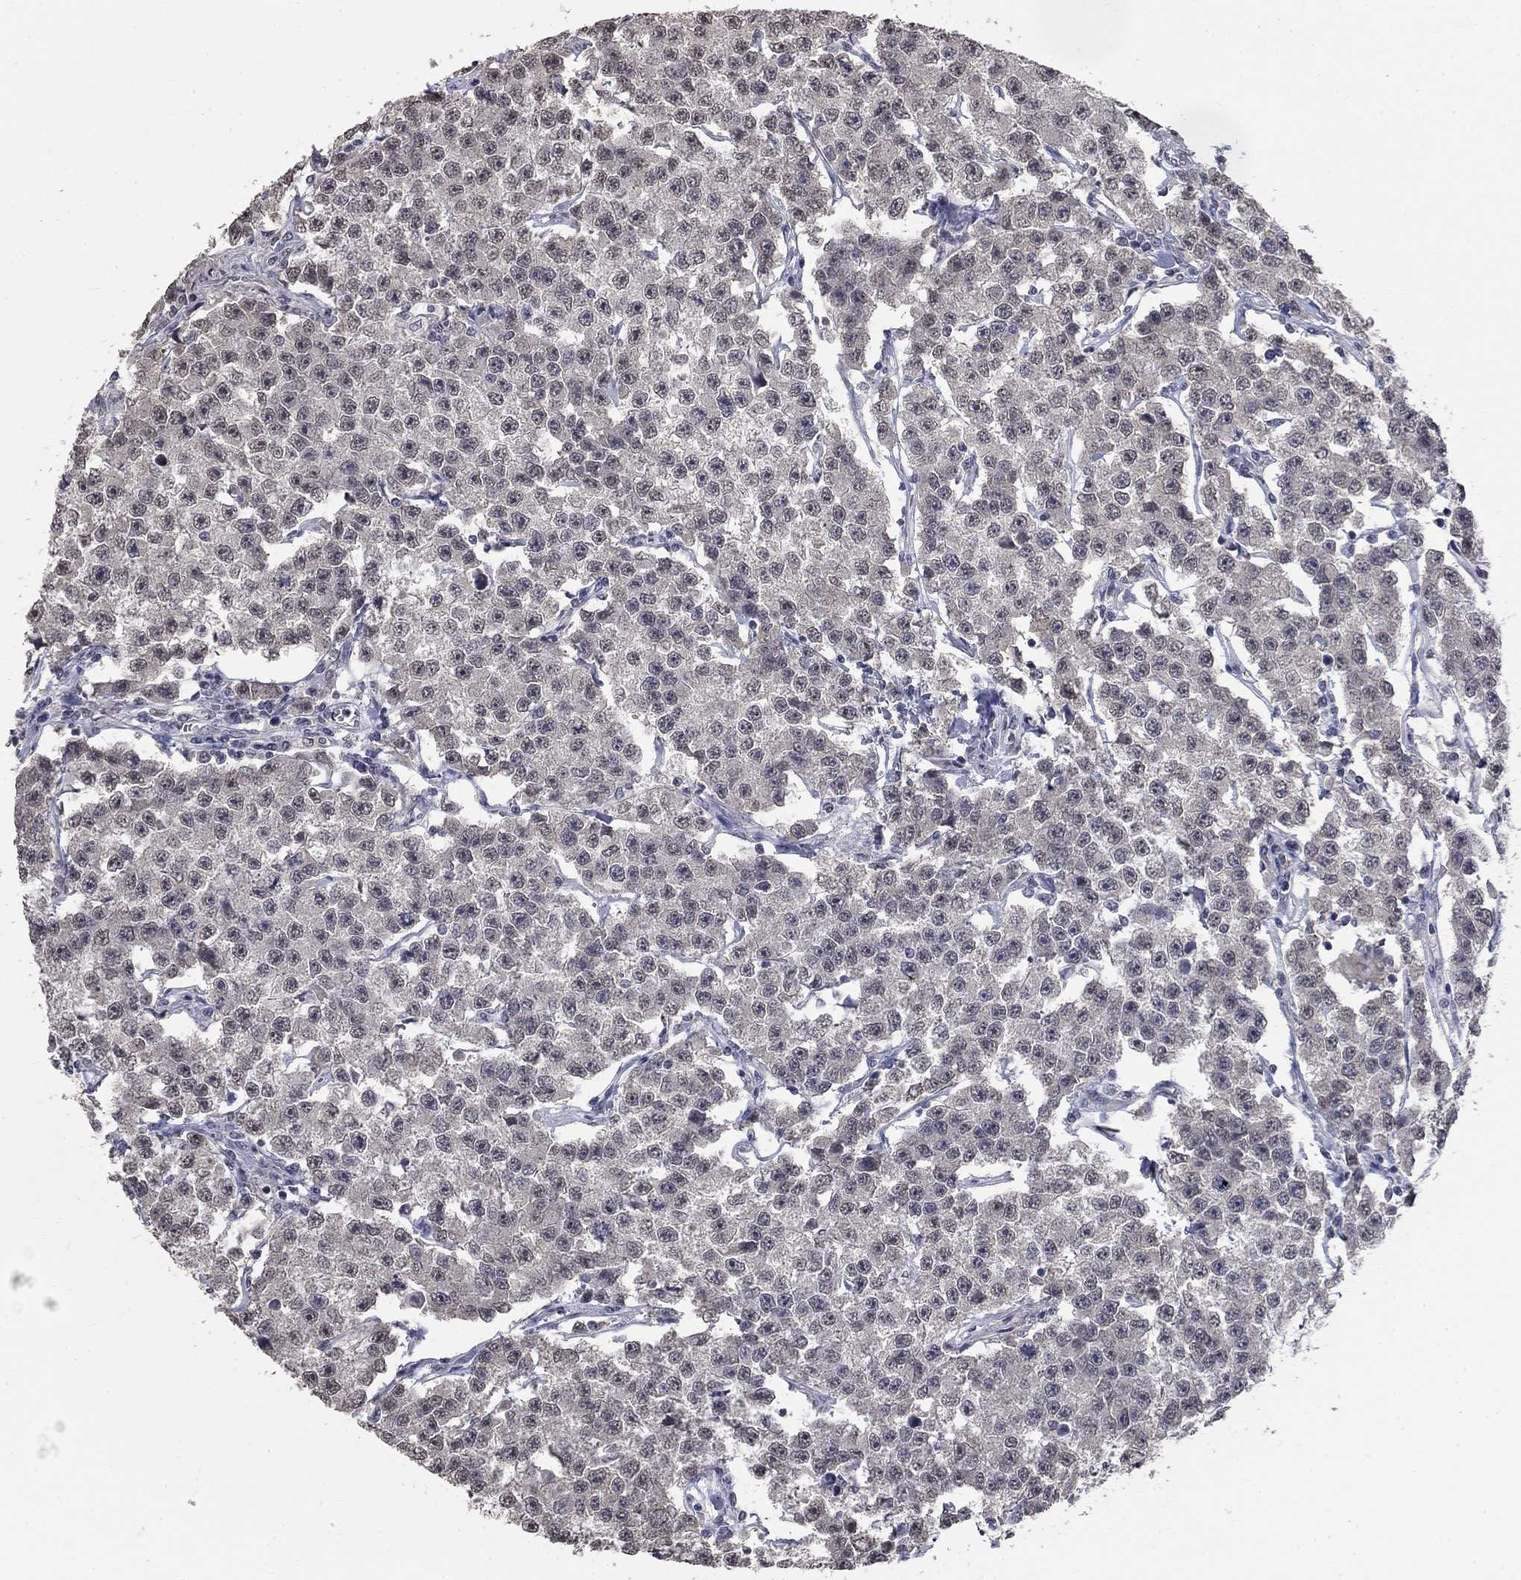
{"staining": {"intensity": "negative", "quantity": "none", "location": "none"}, "tissue": "testis cancer", "cell_type": "Tumor cells", "image_type": "cancer", "snomed": [{"axis": "morphology", "description": "Seminoma, NOS"}, {"axis": "topography", "description": "Testis"}], "caption": "High power microscopy histopathology image of an IHC photomicrograph of testis seminoma, revealing no significant expression in tumor cells.", "gene": "SPATA33", "patient": {"sex": "male", "age": 59}}